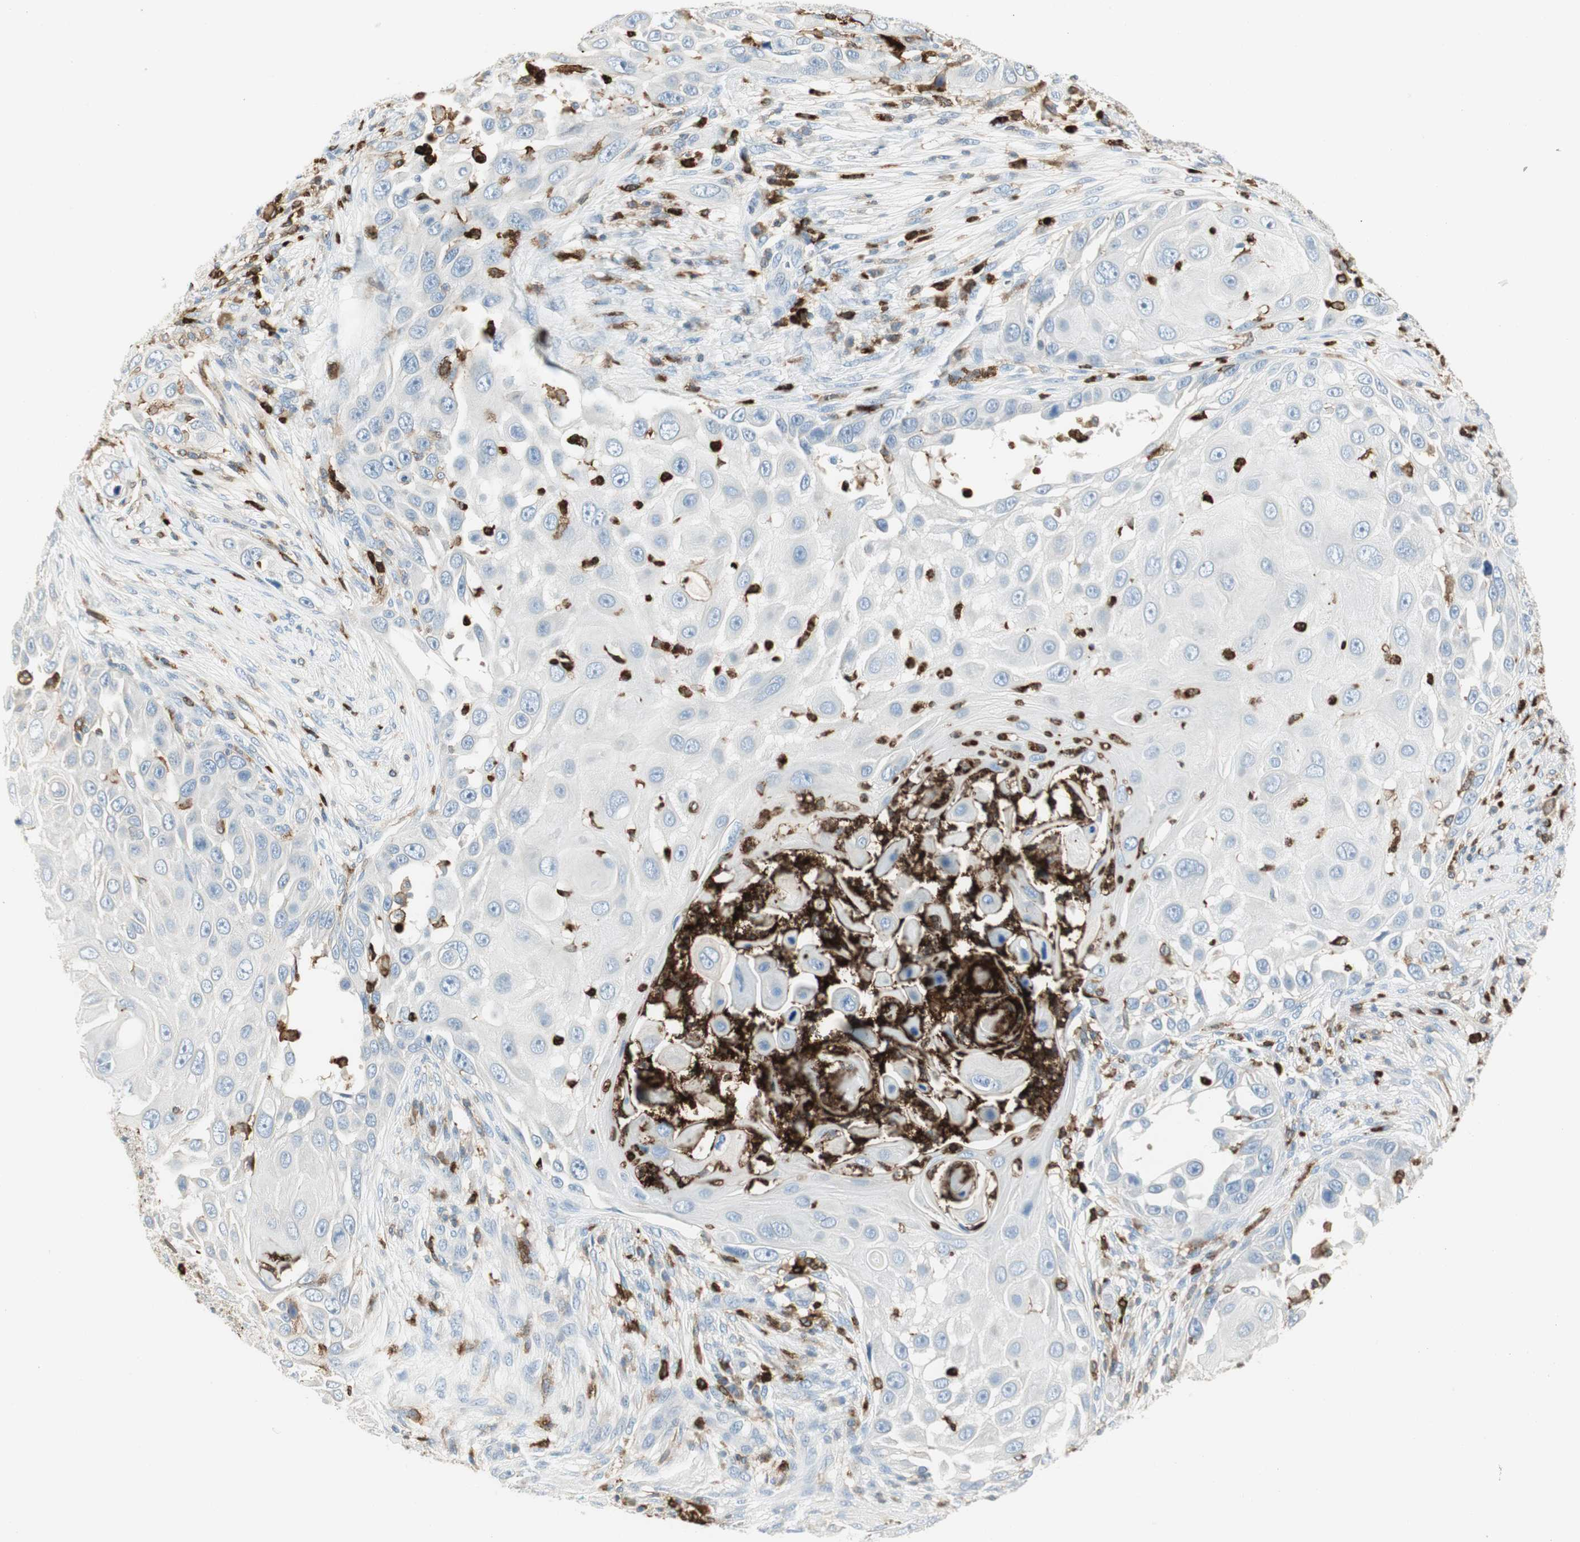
{"staining": {"intensity": "negative", "quantity": "none", "location": "none"}, "tissue": "skin cancer", "cell_type": "Tumor cells", "image_type": "cancer", "snomed": [{"axis": "morphology", "description": "Squamous cell carcinoma, NOS"}, {"axis": "topography", "description": "Skin"}], "caption": "Immunohistochemical staining of skin cancer shows no significant staining in tumor cells.", "gene": "ITGB2", "patient": {"sex": "female", "age": 44}}